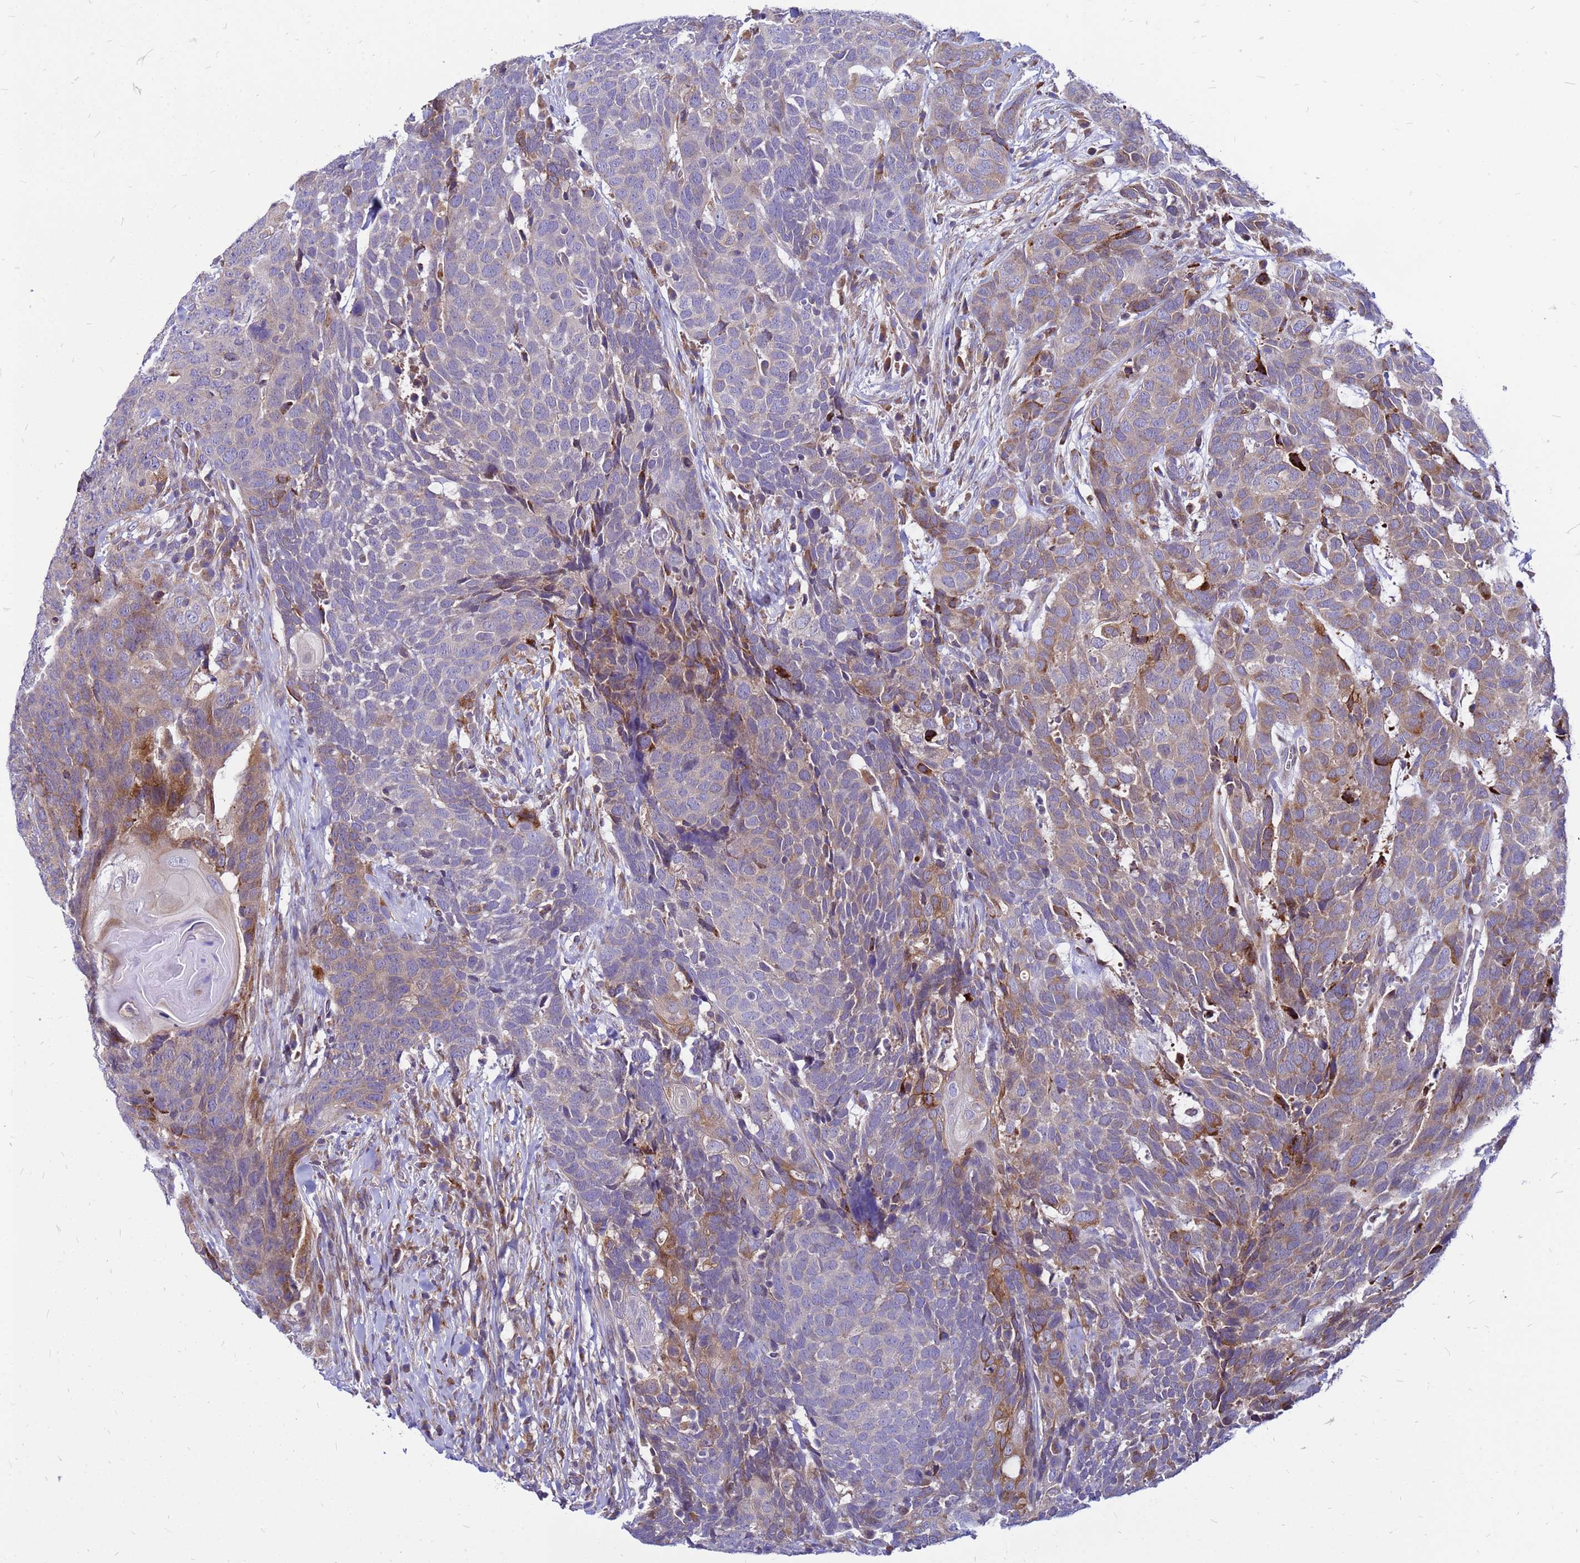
{"staining": {"intensity": "moderate", "quantity": "<25%", "location": "cytoplasmic/membranous"}, "tissue": "head and neck cancer", "cell_type": "Tumor cells", "image_type": "cancer", "snomed": [{"axis": "morphology", "description": "Squamous cell carcinoma, NOS"}, {"axis": "topography", "description": "Head-Neck"}], "caption": "The histopathology image reveals staining of squamous cell carcinoma (head and neck), revealing moderate cytoplasmic/membranous protein expression (brown color) within tumor cells. (IHC, brightfield microscopy, high magnification).", "gene": "FHIP1A", "patient": {"sex": "male", "age": 66}}